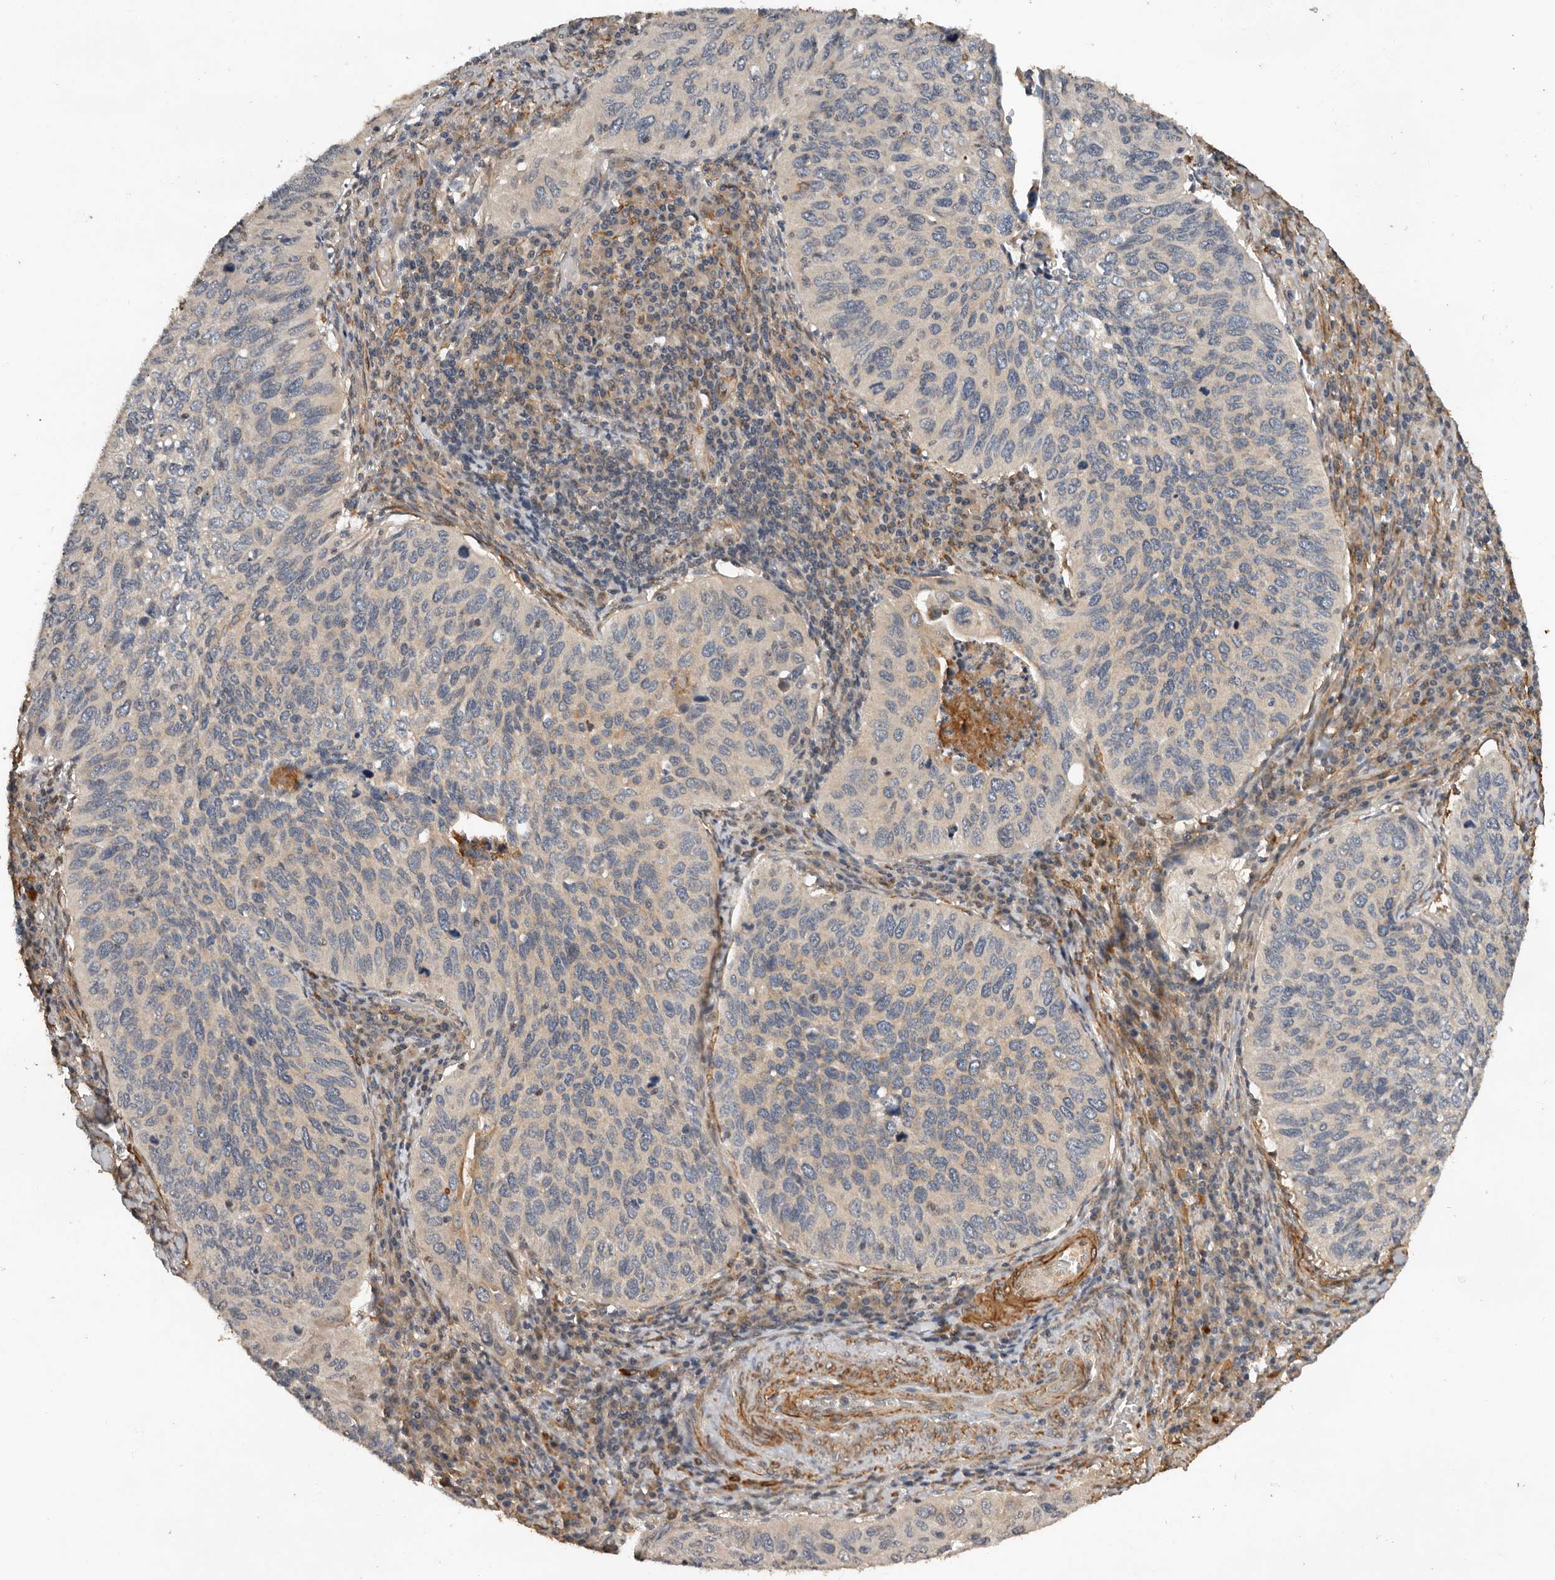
{"staining": {"intensity": "negative", "quantity": "none", "location": "none"}, "tissue": "cervical cancer", "cell_type": "Tumor cells", "image_type": "cancer", "snomed": [{"axis": "morphology", "description": "Squamous cell carcinoma, NOS"}, {"axis": "topography", "description": "Cervix"}], "caption": "This is an IHC image of cervical squamous cell carcinoma. There is no positivity in tumor cells.", "gene": "RNF157", "patient": {"sex": "female", "age": 38}}